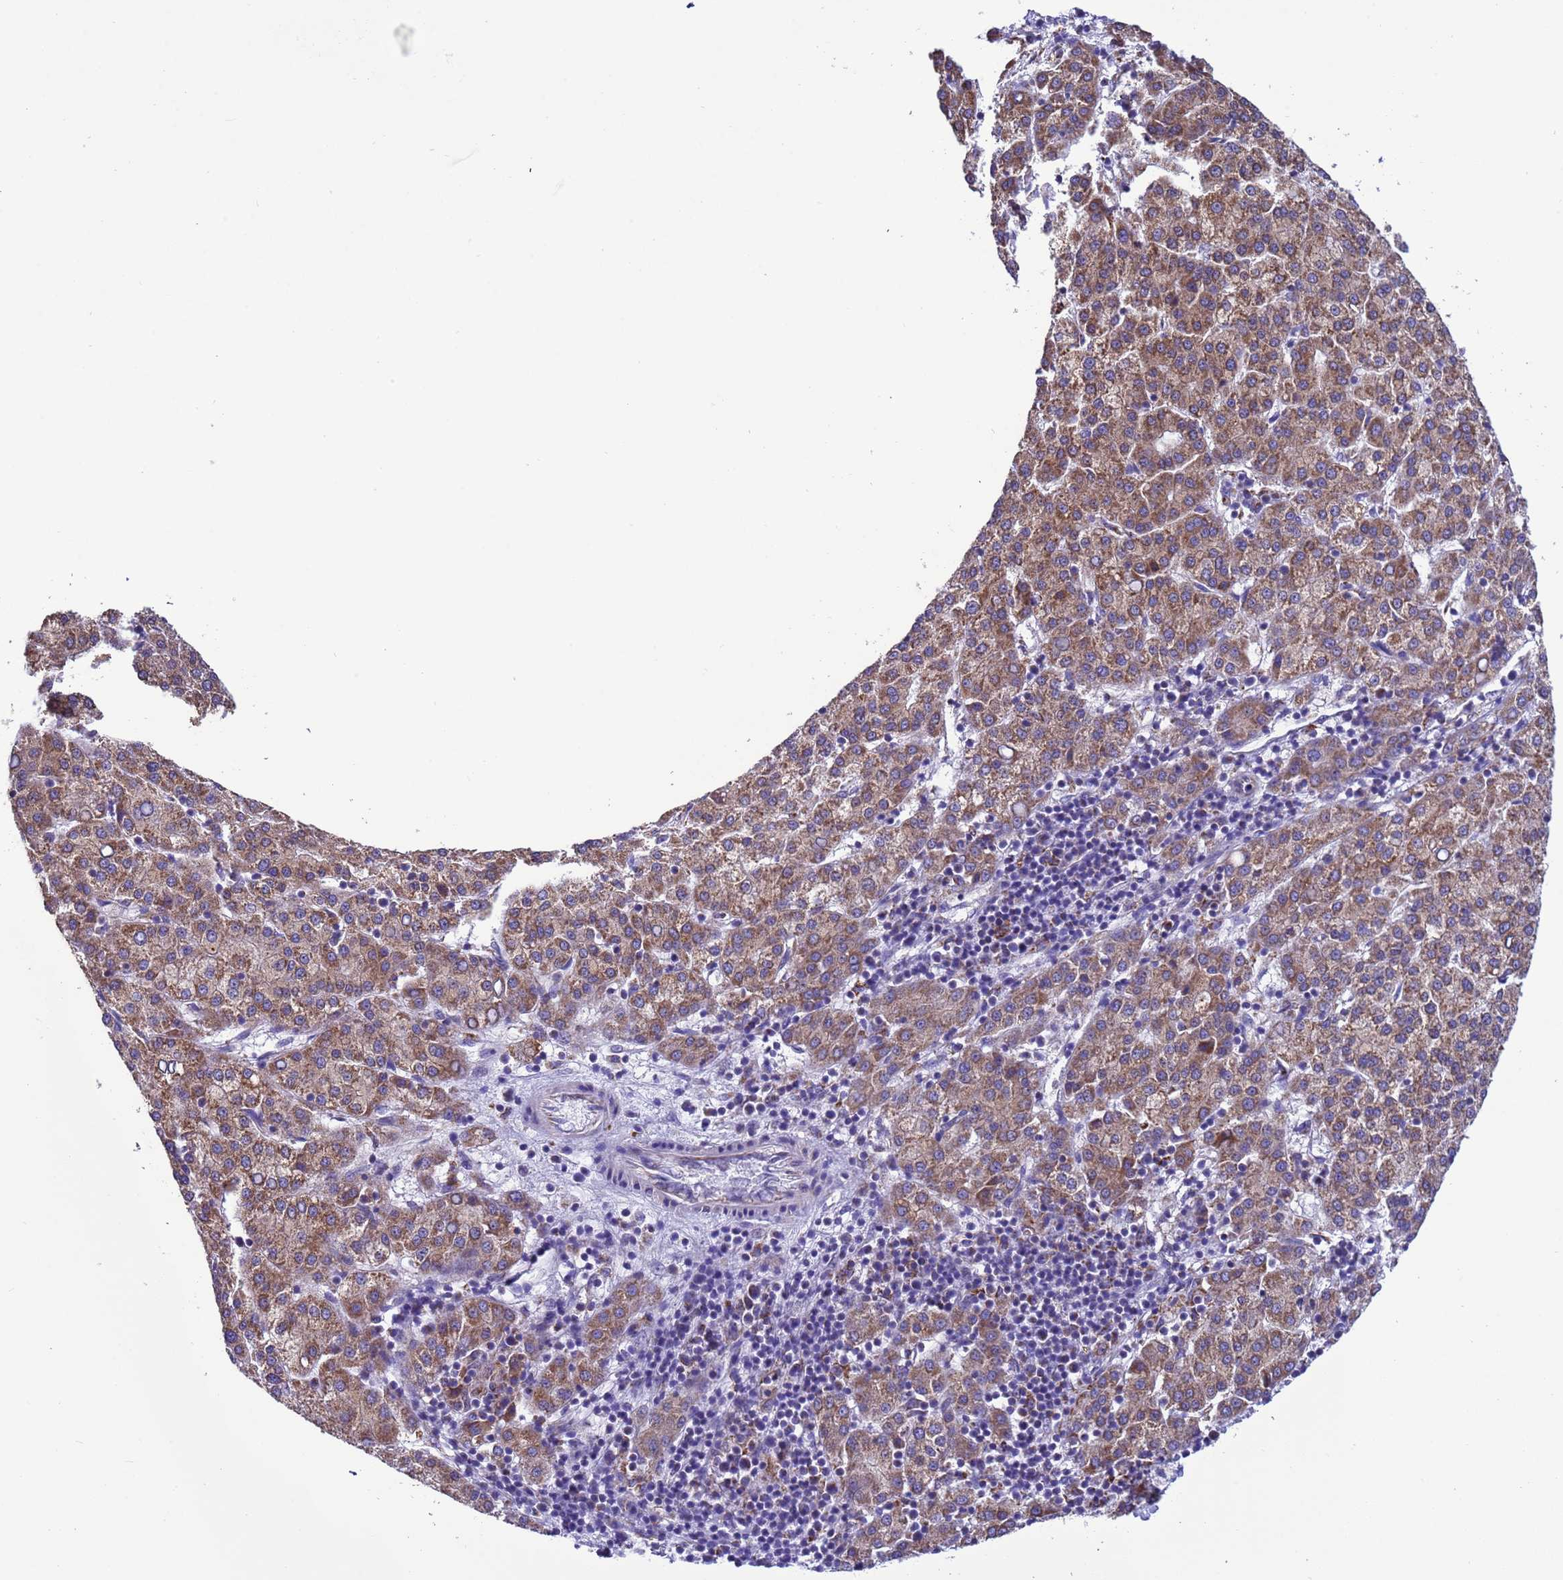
{"staining": {"intensity": "moderate", "quantity": ">75%", "location": "cytoplasmic/membranous"}, "tissue": "liver cancer", "cell_type": "Tumor cells", "image_type": "cancer", "snomed": [{"axis": "morphology", "description": "Carcinoma, Hepatocellular, NOS"}, {"axis": "topography", "description": "Liver"}], "caption": "Liver cancer (hepatocellular carcinoma) was stained to show a protein in brown. There is medium levels of moderate cytoplasmic/membranous staining in approximately >75% of tumor cells. The protein of interest is shown in brown color, while the nuclei are stained blue.", "gene": "CCDC191", "patient": {"sex": "female", "age": 58}}